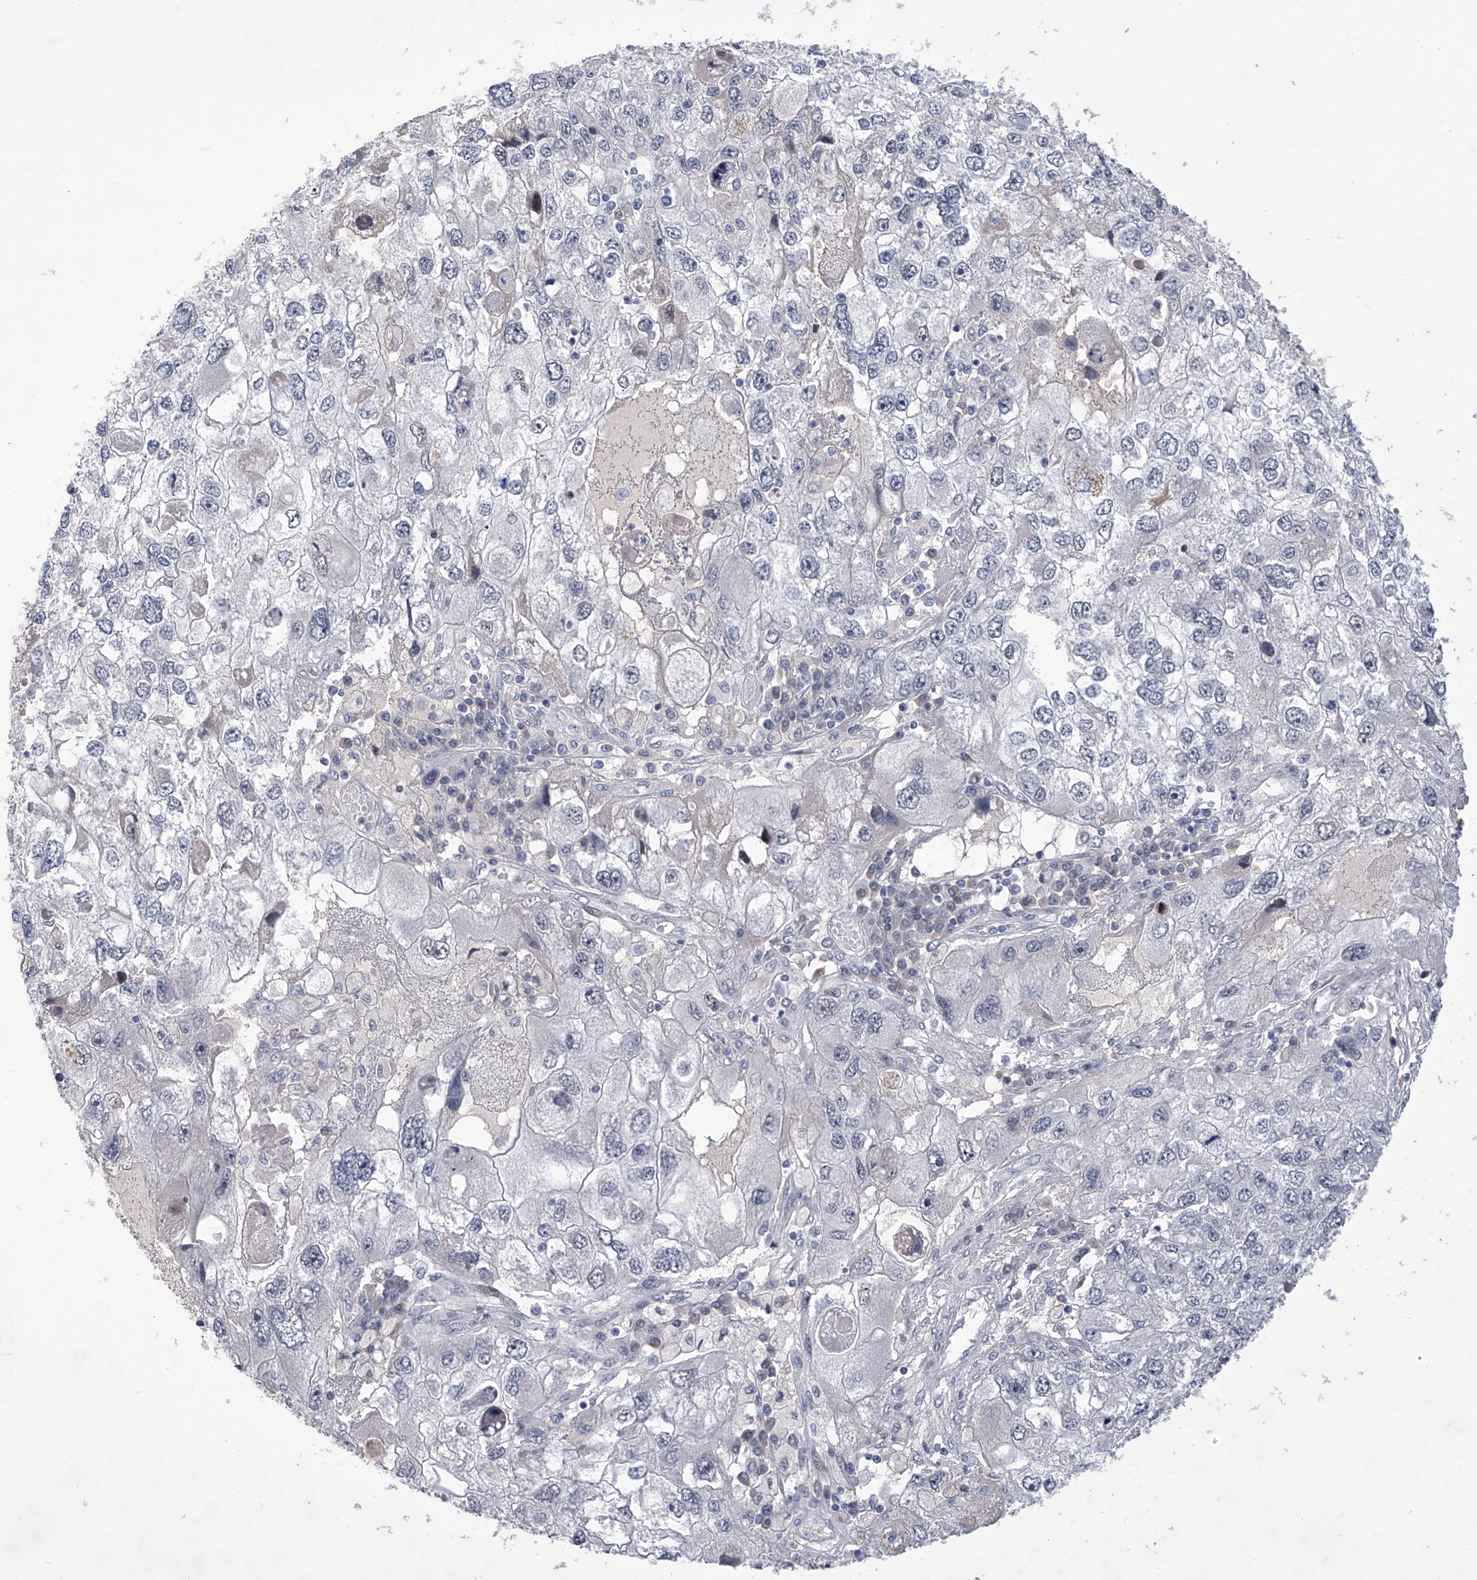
{"staining": {"intensity": "negative", "quantity": "none", "location": "none"}, "tissue": "endometrial cancer", "cell_type": "Tumor cells", "image_type": "cancer", "snomed": [{"axis": "morphology", "description": "Adenocarcinoma, NOS"}, {"axis": "topography", "description": "Endometrium"}], "caption": "Tumor cells are negative for protein expression in human endometrial cancer. (IHC, brightfield microscopy, high magnification).", "gene": "NUFIP1", "patient": {"sex": "female", "age": 49}}